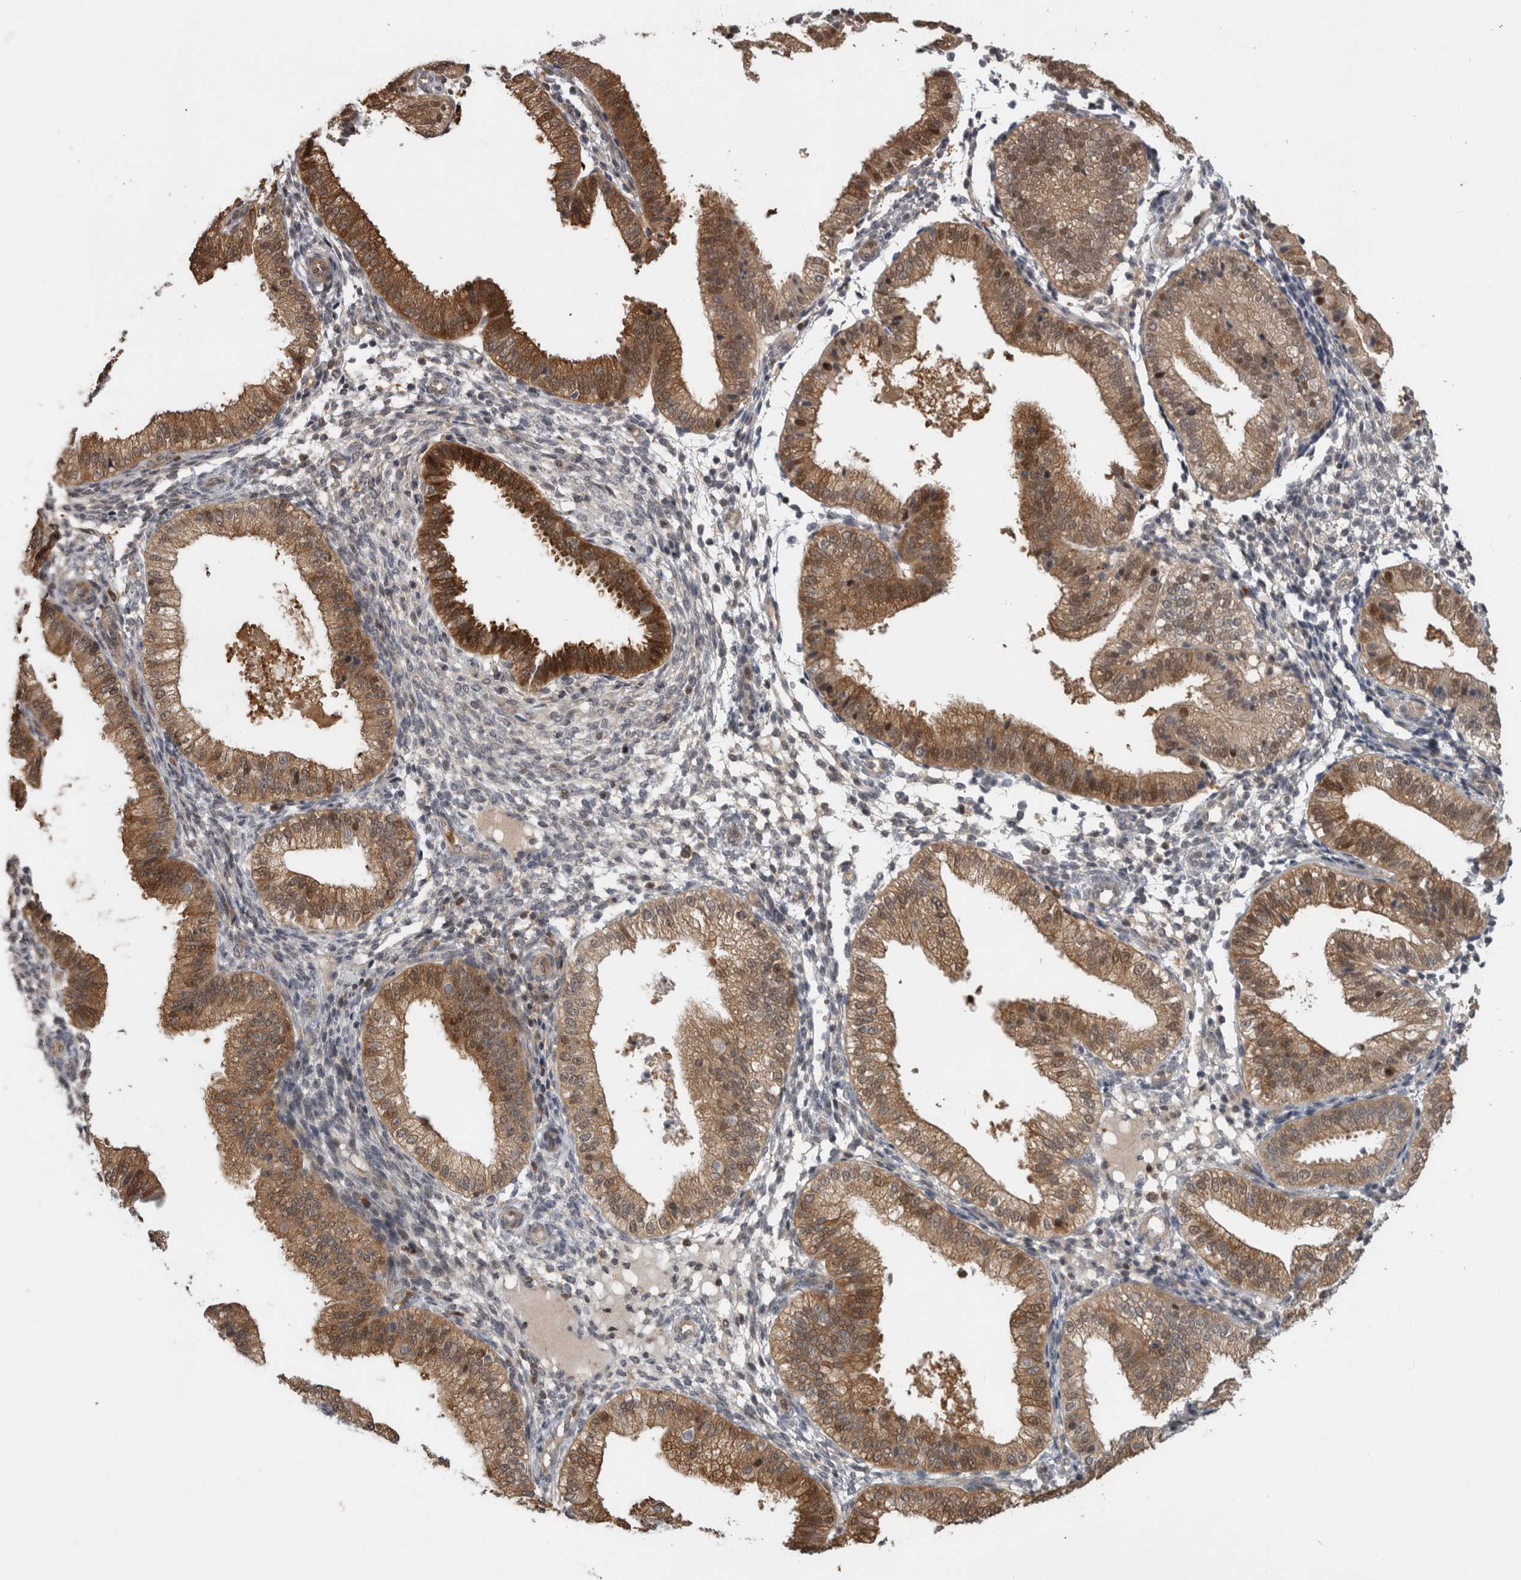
{"staining": {"intensity": "negative", "quantity": "none", "location": "none"}, "tissue": "endometrium", "cell_type": "Cells in endometrial stroma", "image_type": "normal", "snomed": [{"axis": "morphology", "description": "Normal tissue, NOS"}, {"axis": "topography", "description": "Endometrium"}], "caption": "Photomicrograph shows no significant protein staining in cells in endometrial stroma of unremarkable endometrium. (Brightfield microscopy of DAB (3,3'-diaminobenzidine) immunohistochemistry at high magnification).", "gene": "USH1G", "patient": {"sex": "female", "age": 39}}